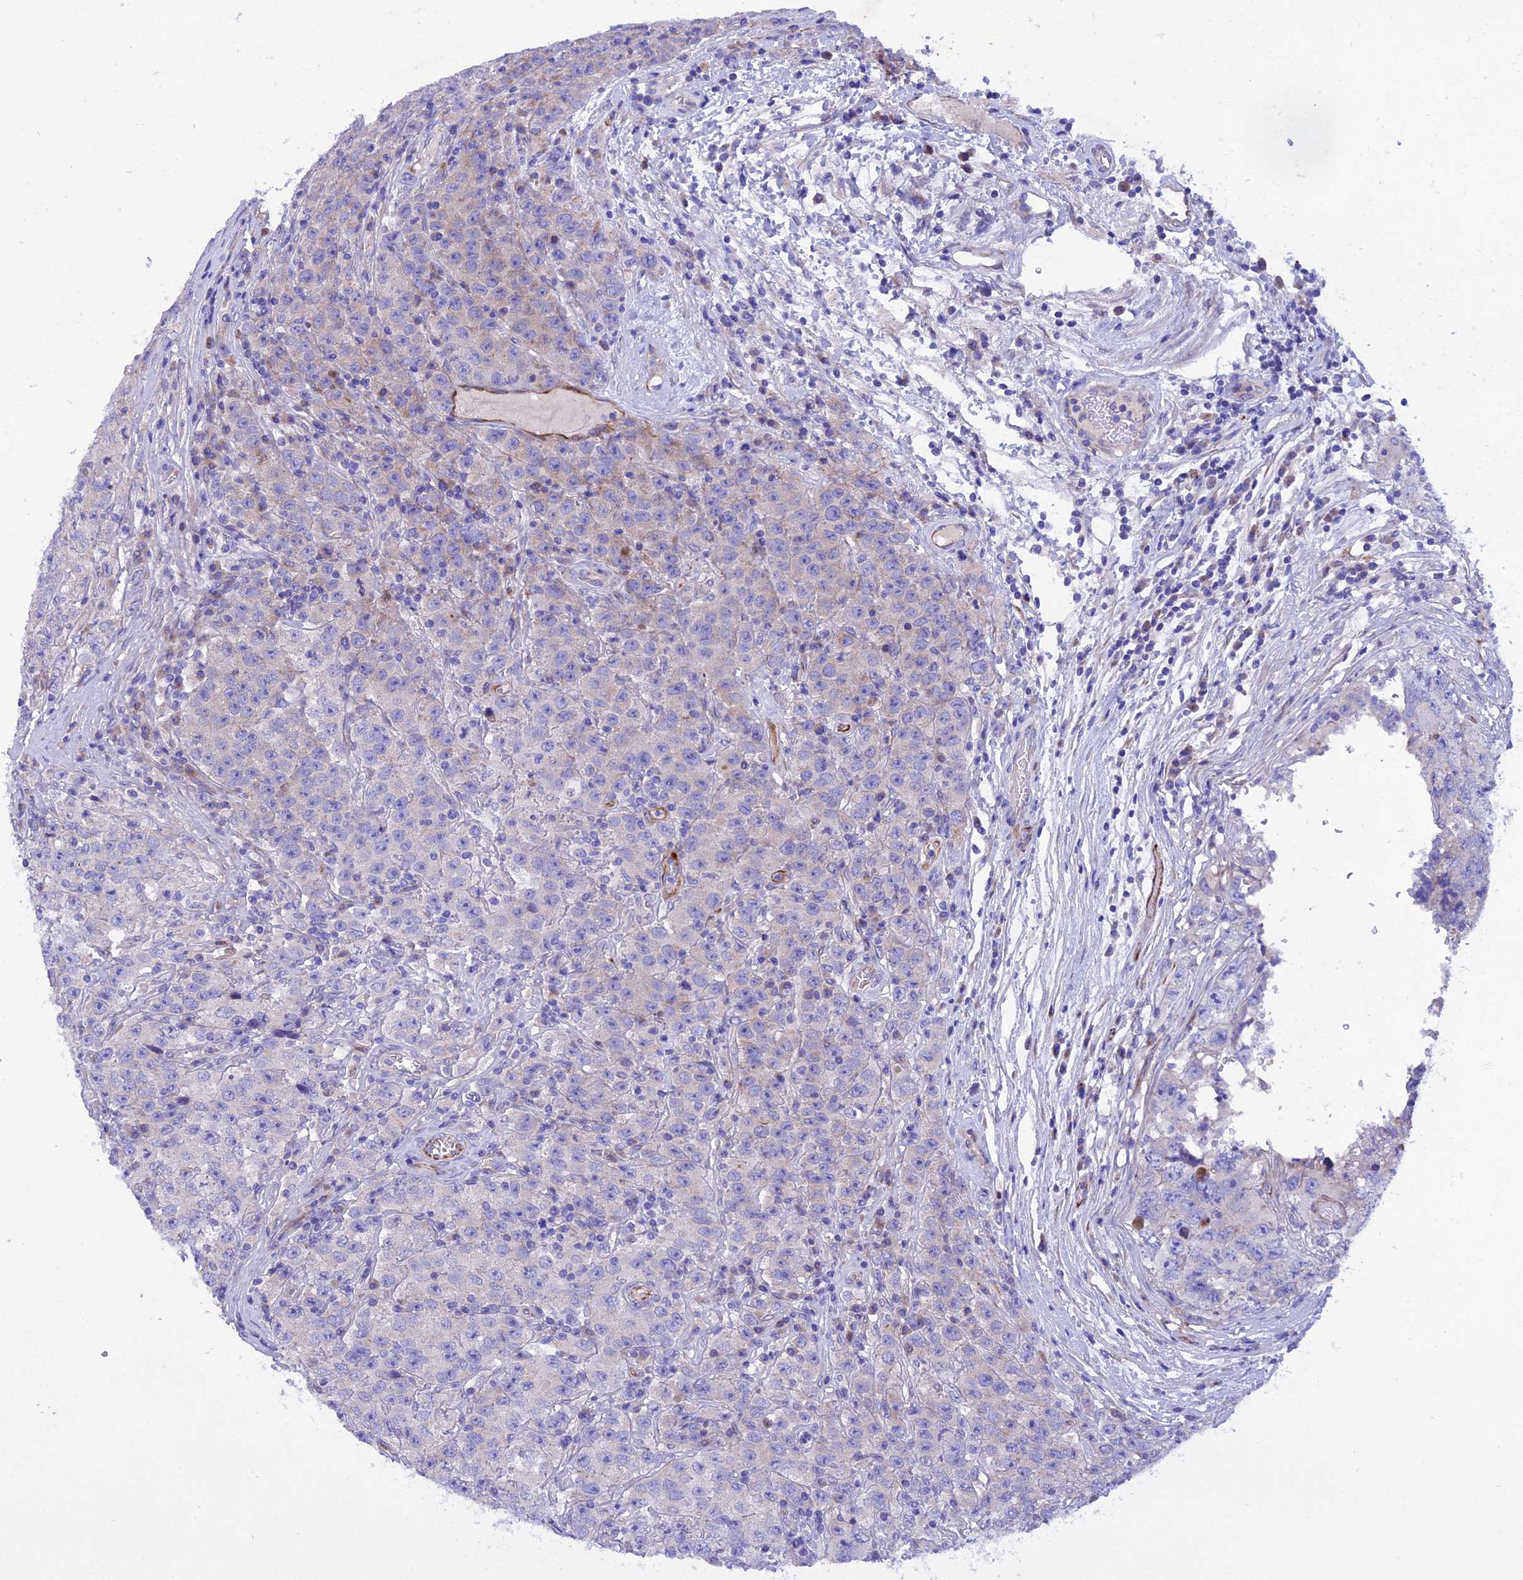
{"staining": {"intensity": "negative", "quantity": "none", "location": "none"}, "tissue": "testis cancer", "cell_type": "Tumor cells", "image_type": "cancer", "snomed": [{"axis": "morphology", "description": "Seminoma, NOS"}, {"axis": "morphology", "description": "Carcinoma, Embryonal, NOS"}, {"axis": "topography", "description": "Testis"}], "caption": "This is a image of immunohistochemistry staining of testis cancer, which shows no staining in tumor cells.", "gene": "TMEM138", "patient": {"sex": "male", "age": 43}}